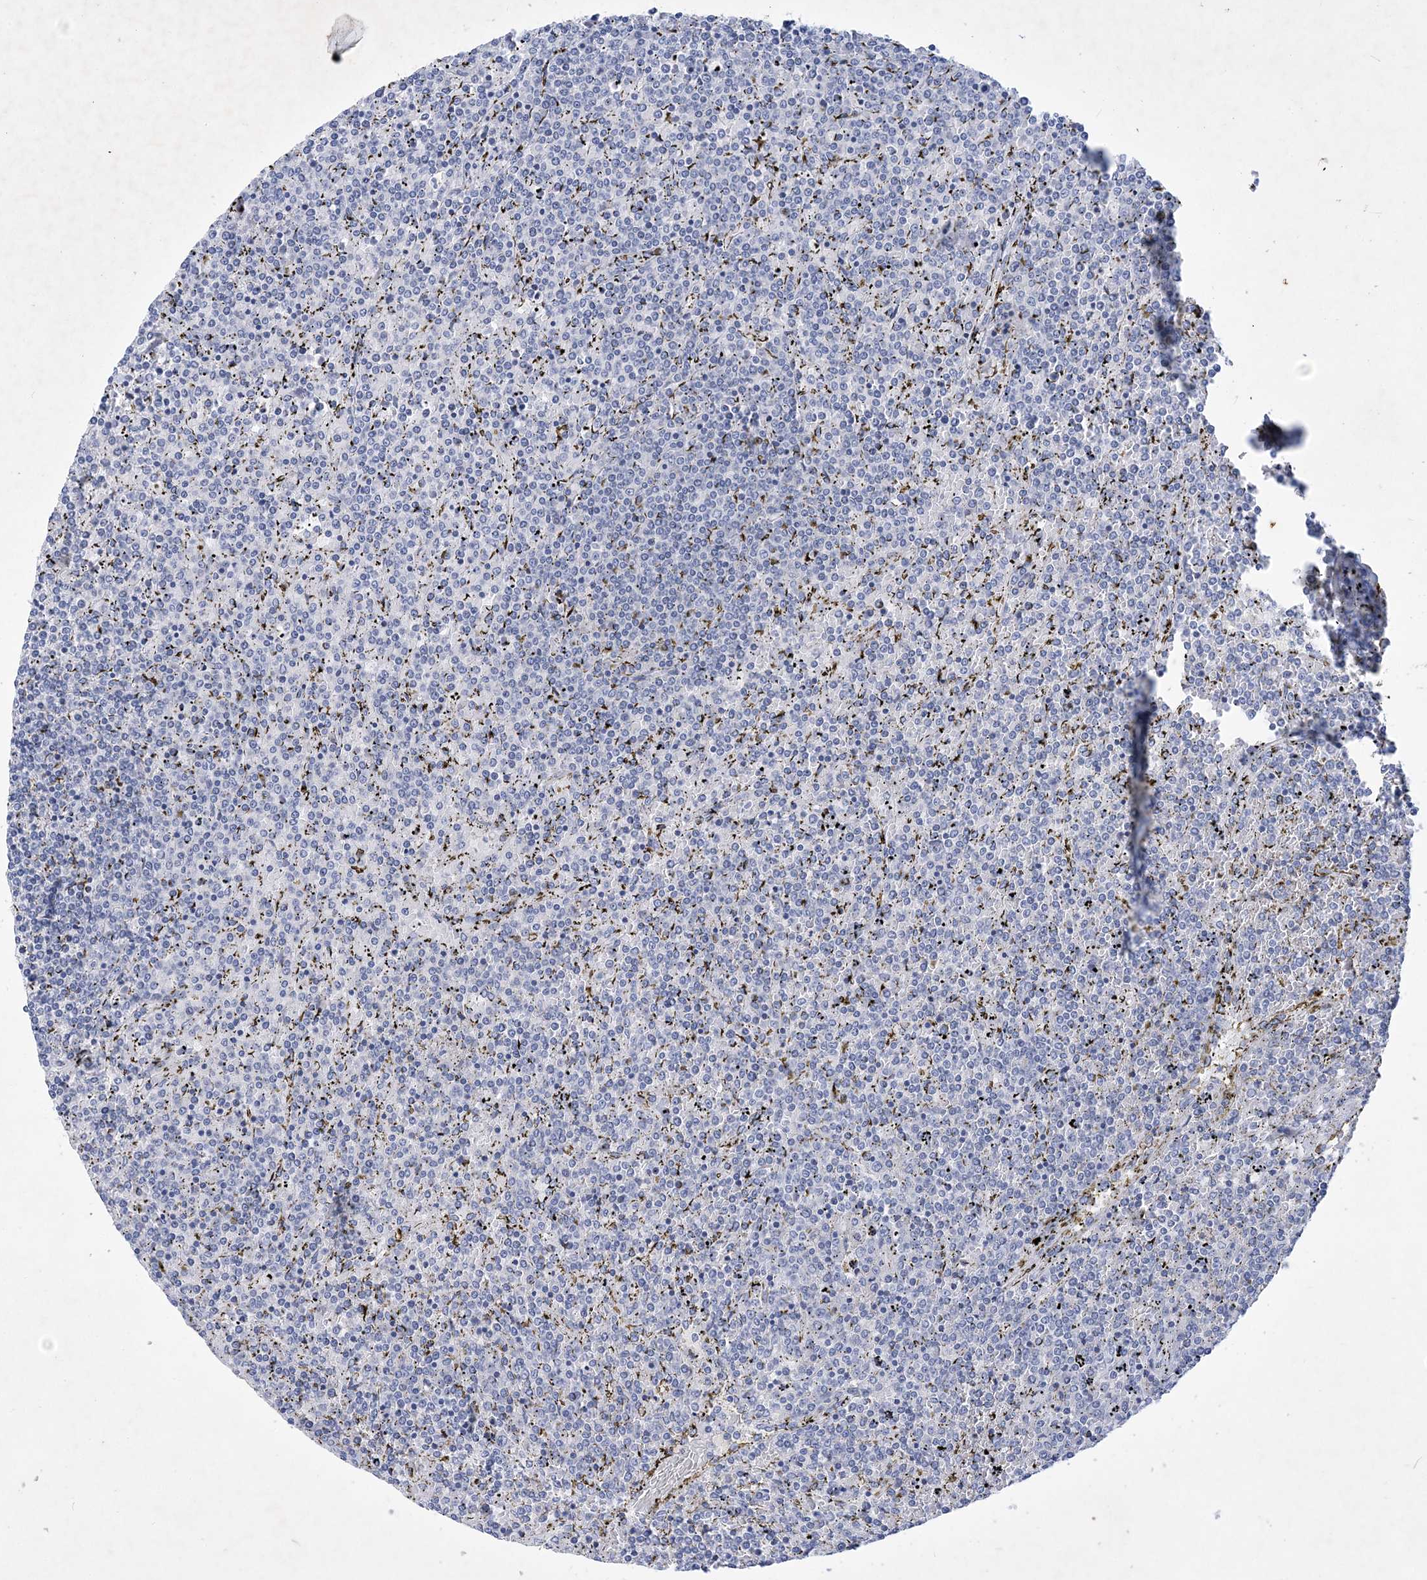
{"staining": {"intensity": "negative", "quantity": "none", "location": "none"}, "tissue": "lymphoma", "cell_type": "Tumor cells", "image_type": "cancer", "snomed": [{"axis": "morphology", "description": "Malignant lymphoma, non-Hodgkin's type, Low grade"}, {"axis": "topography", "description": "Spleen"}], "caption": "DAB immunohistochemical staining of malignant lymphoma, non-Hodgkin's type (low-grade) shows no significant expression in tumor cells.", "gene": "COPS8", "patient": {"sex": "female", "age": 19}}